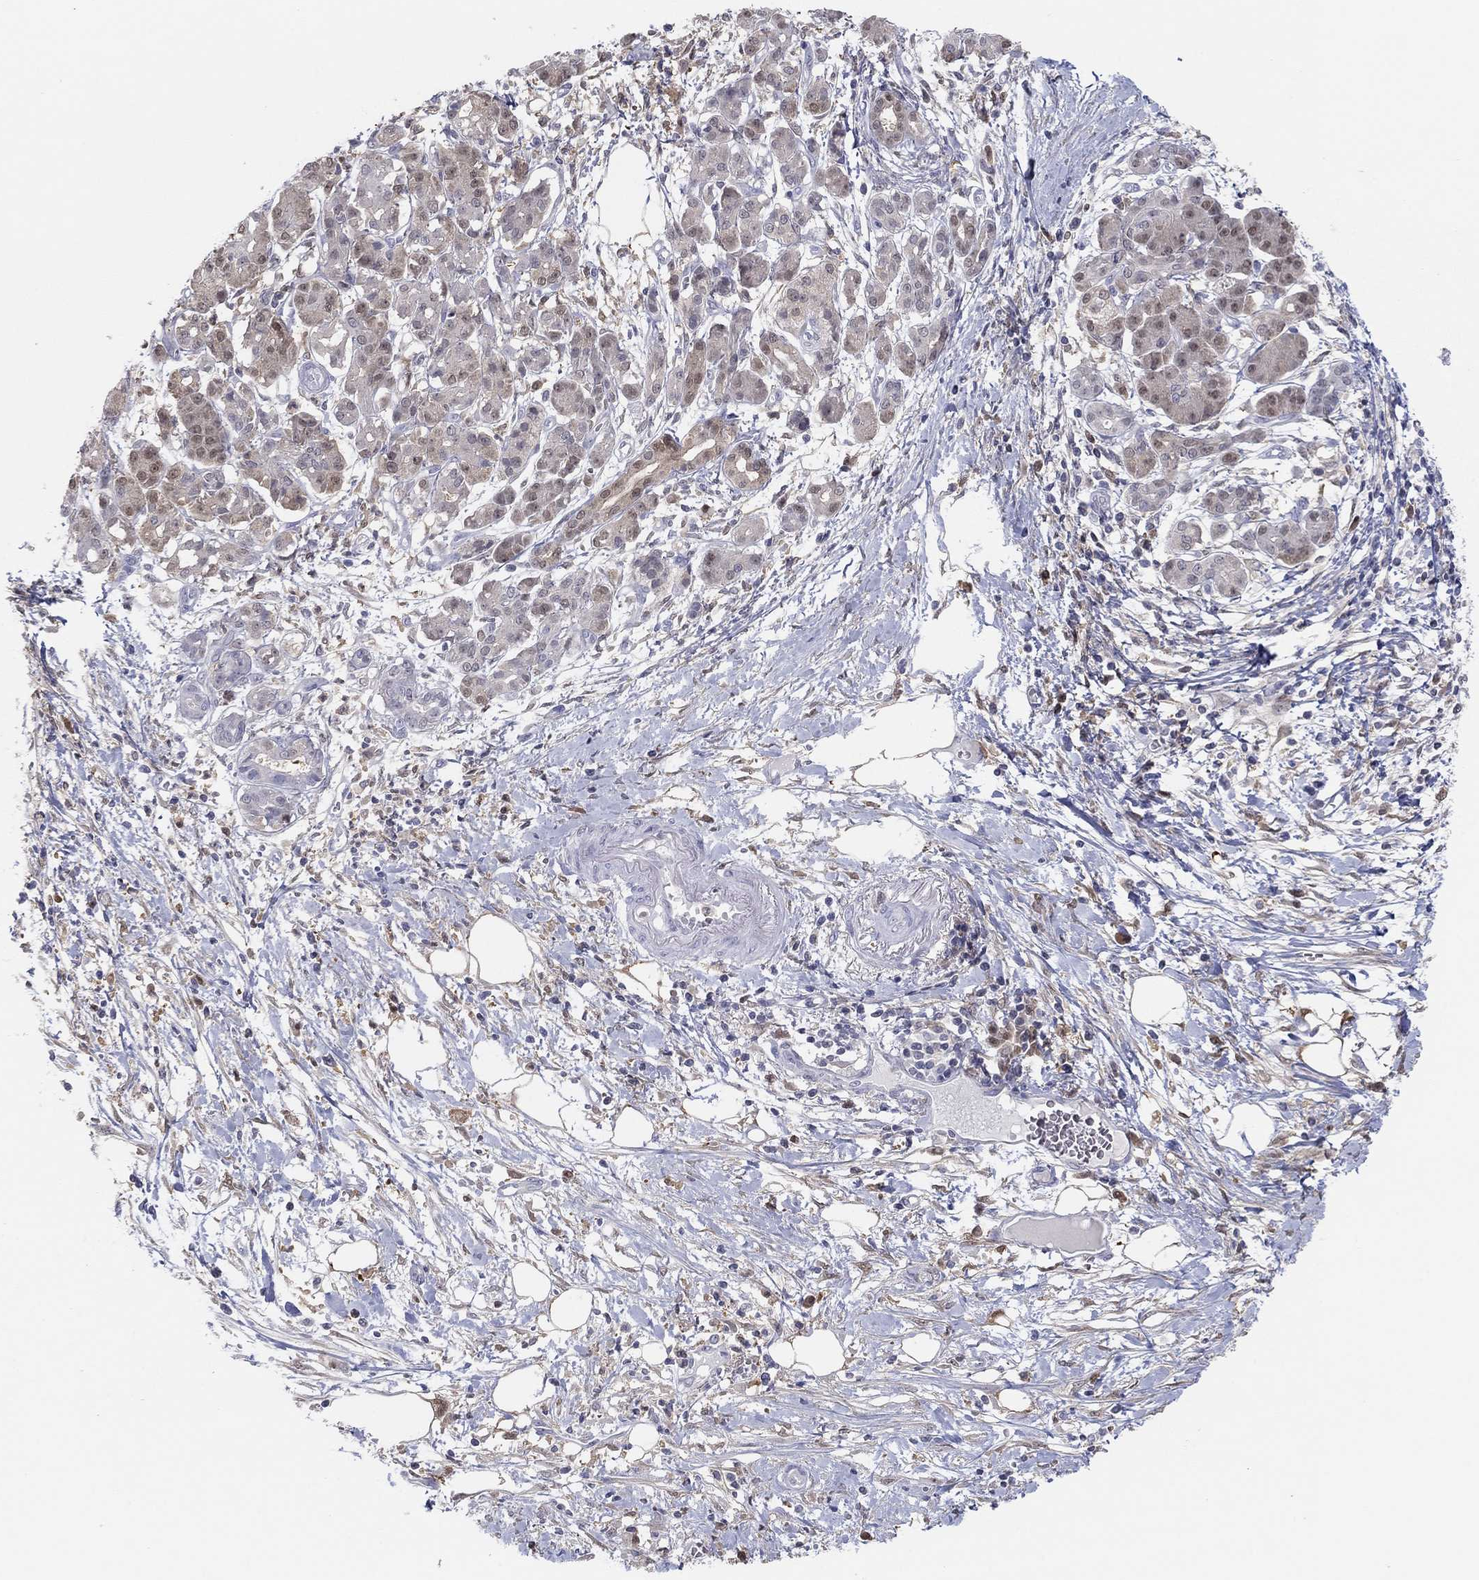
{"staining": {"intensity": "weak", "quantity": "<25%", "location": "cytoplasmic/membranous"}, "tissue": "pancreatic cancer", "cell_type": "Tumor cells", "image_type": "cancer", "snomed": [{"axis": "morphology", "description": "Adenocarcinoma, NOS"}, {"axis": "topography", "description": "Pancreas"}], "caption": "There is no significant expression in tumor cells of pancreatic adenocarcinoma.", "gene": "PDXK", "patient": {"sex": "male", "age": 72}}